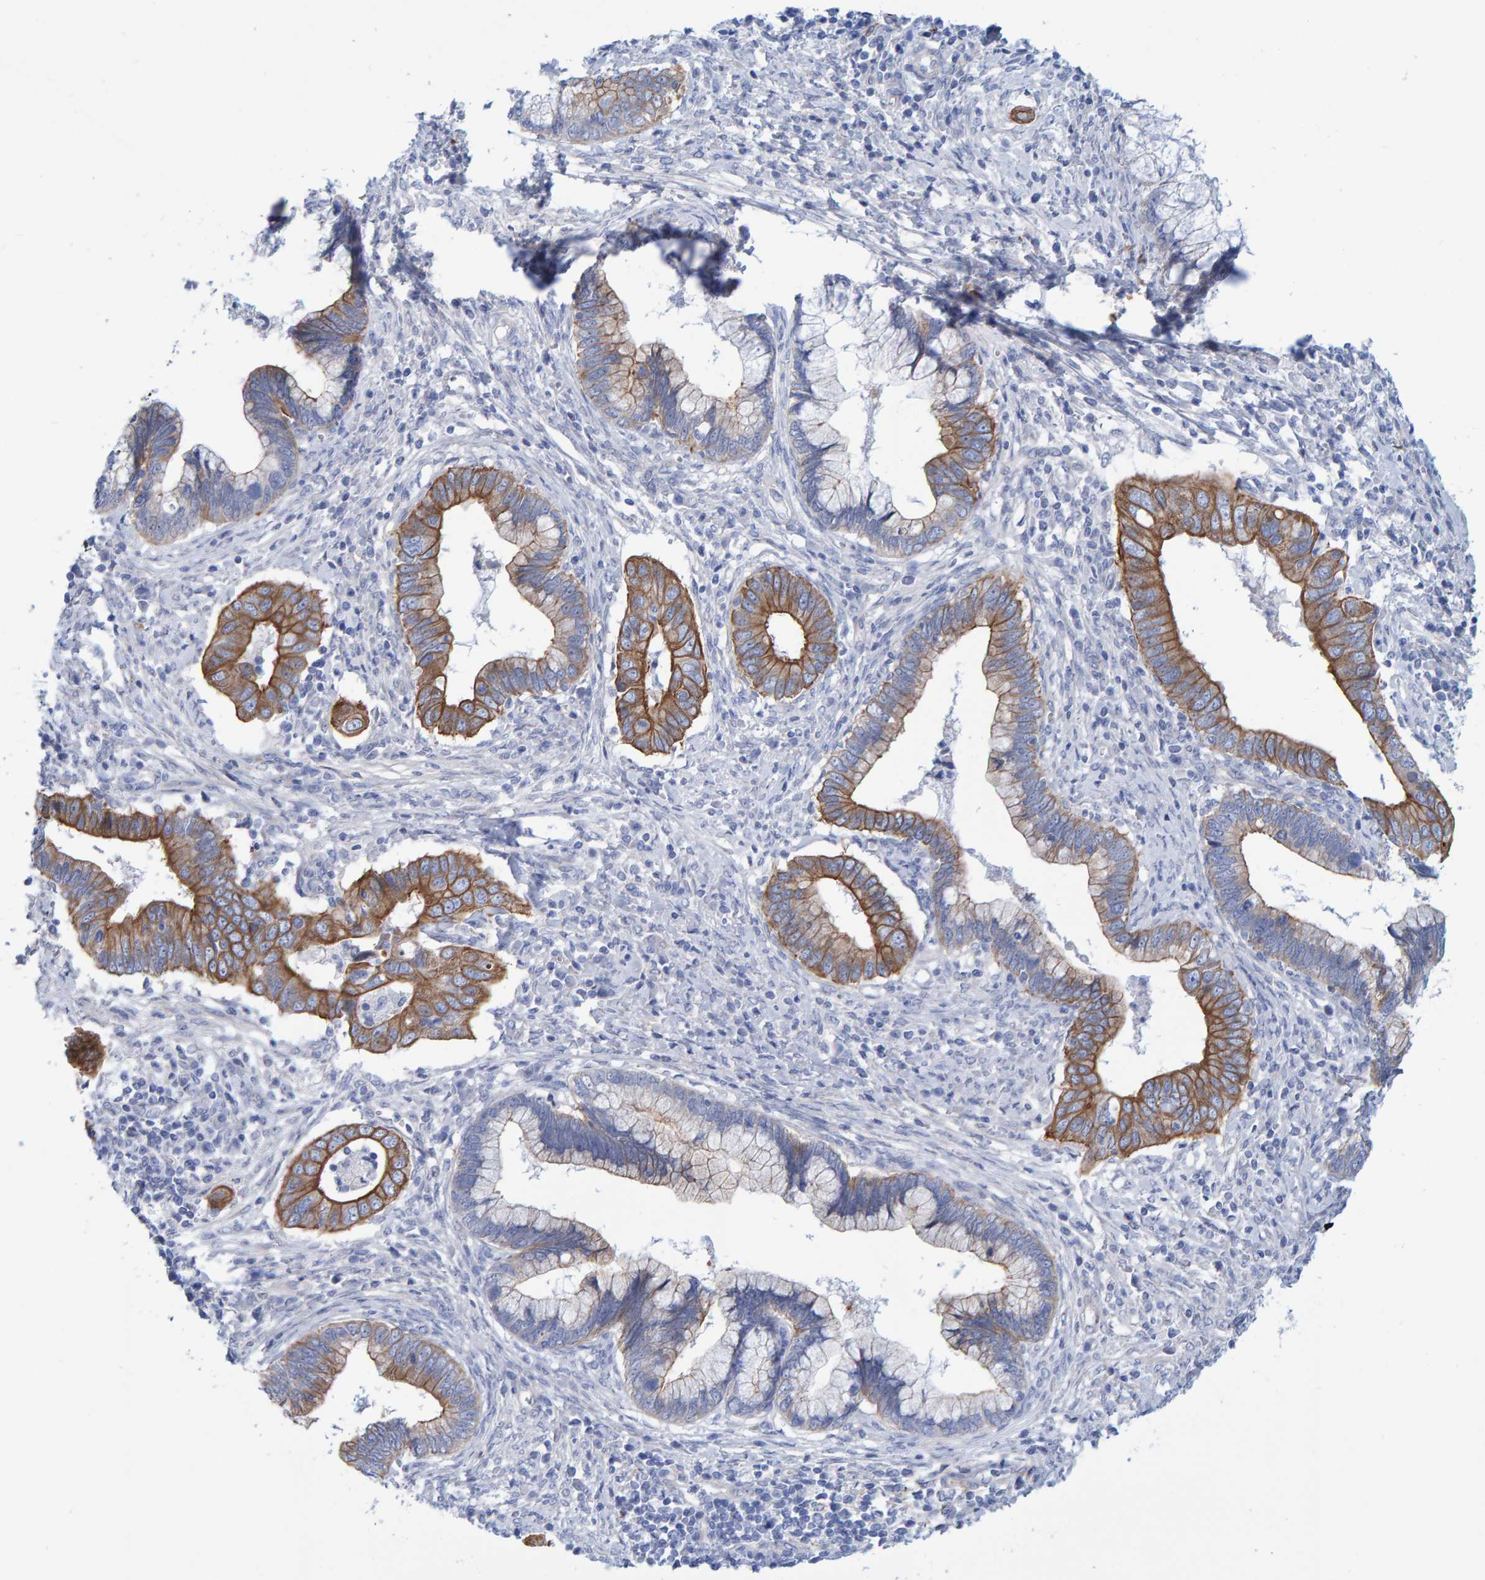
{"staining": {"intensity": "moderate", "quantity": "25%-75%", "location": "cytoplasmic/membranous"}, "tissue": "cervical cancer", "cell_type": "Tumor cells", "image_type": "cancer", "snomed": [{"axis": "morphology", "description": "Adenocarcinoma, NOS"}, {"axis": "topography", "description": "Cervix"}], "caption": "Adenocarcinoma (cervical) tissue reveals moderate cytoplasmic/membranous staining in about 25%-75% of tumor cells", "gene": "JAKMIP3", "patient": {"sex": "female", "age": 44}}